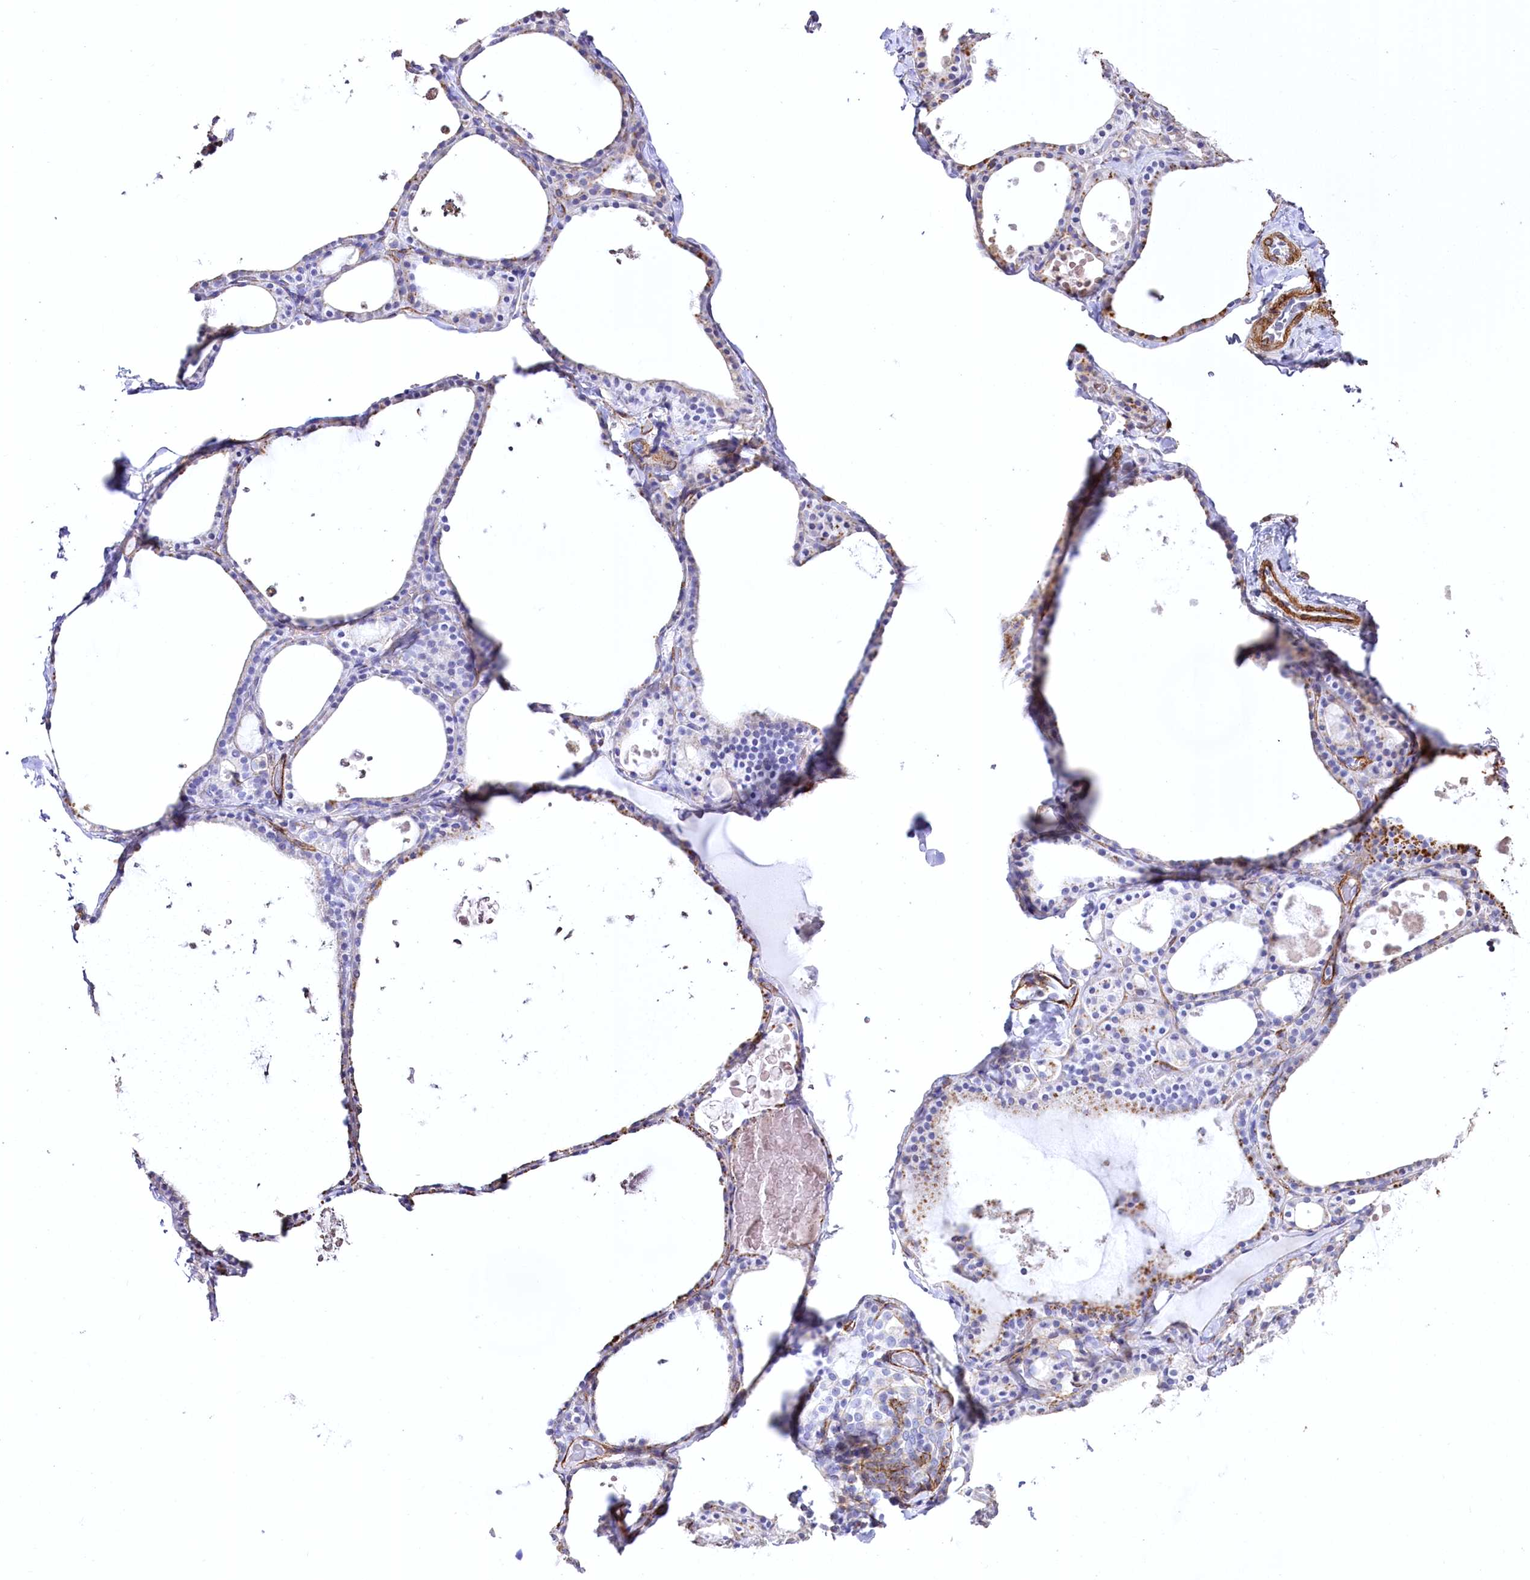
{"staining": {"intensity": "moderate", "quantity": "<25%", "location": "cytoplasmic/membranous"}, "tissue": "thyroid gland", "cell_type": "Glandular cells", "image_type": "normal", "snomed": [{"axis": "morphology", "description": "Normal tissue, NOS"}, {"axis": "topography", "description": "Thyroid gland"}], "caption": "This image demonstrates IHC staining of unremarkable thyroid gland, with low moderate cytoplasmic/membranous positivity in about <25% of glandular cells.", "gene": "SYNPO2", "patient": {"sex": "male", "age": 56}}